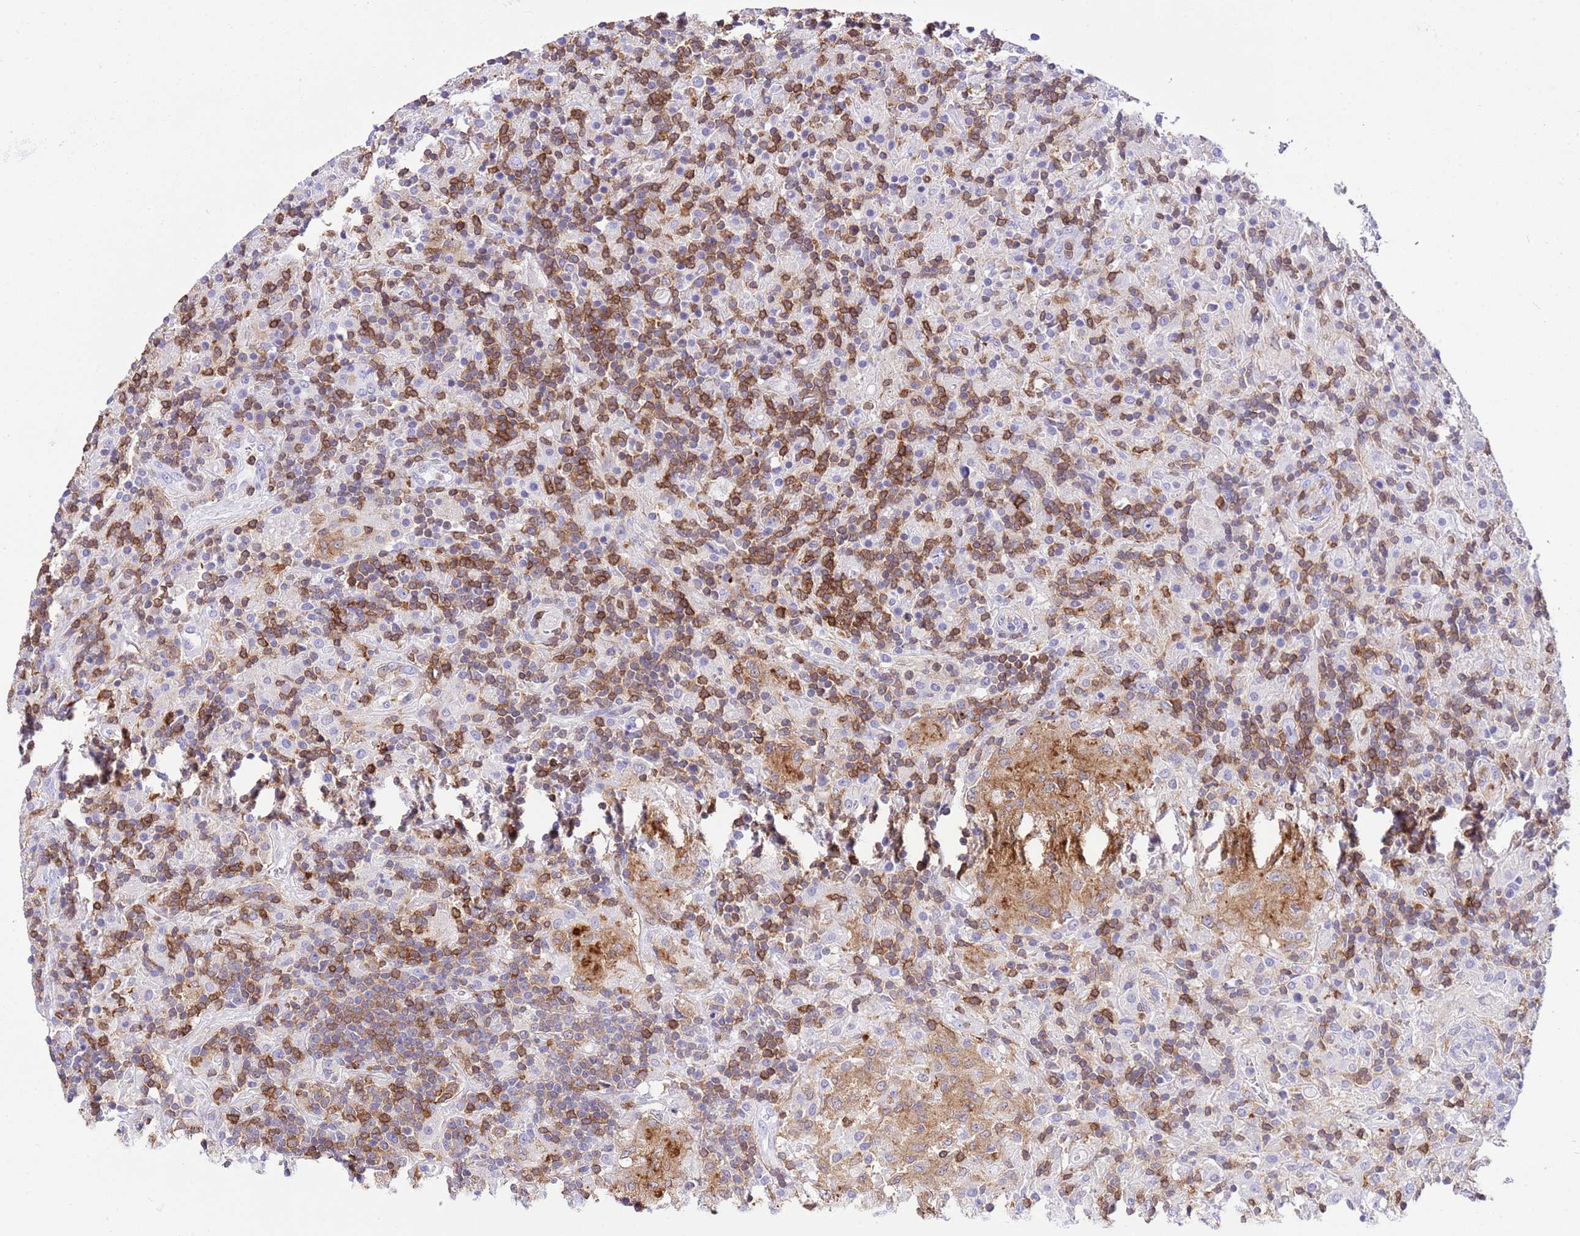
{"staining": {"intensity": "negative", "quantity": "none", "location": "none"}, "tissue": "lymphoma", "cell_type": "Tumor cells", "image_type": "cancer", "snomed": [{"axis": "morphology", "description": "Hodgkin's disease, NOS"}, {"axis": "topography", "description": "Lymph node"}], "caption": "The micrograph reveals no significant expression in tumor cells of Hodgkin's disease.", "gene": "CNN2", "patient": {"sex": "male", "age": 70}}